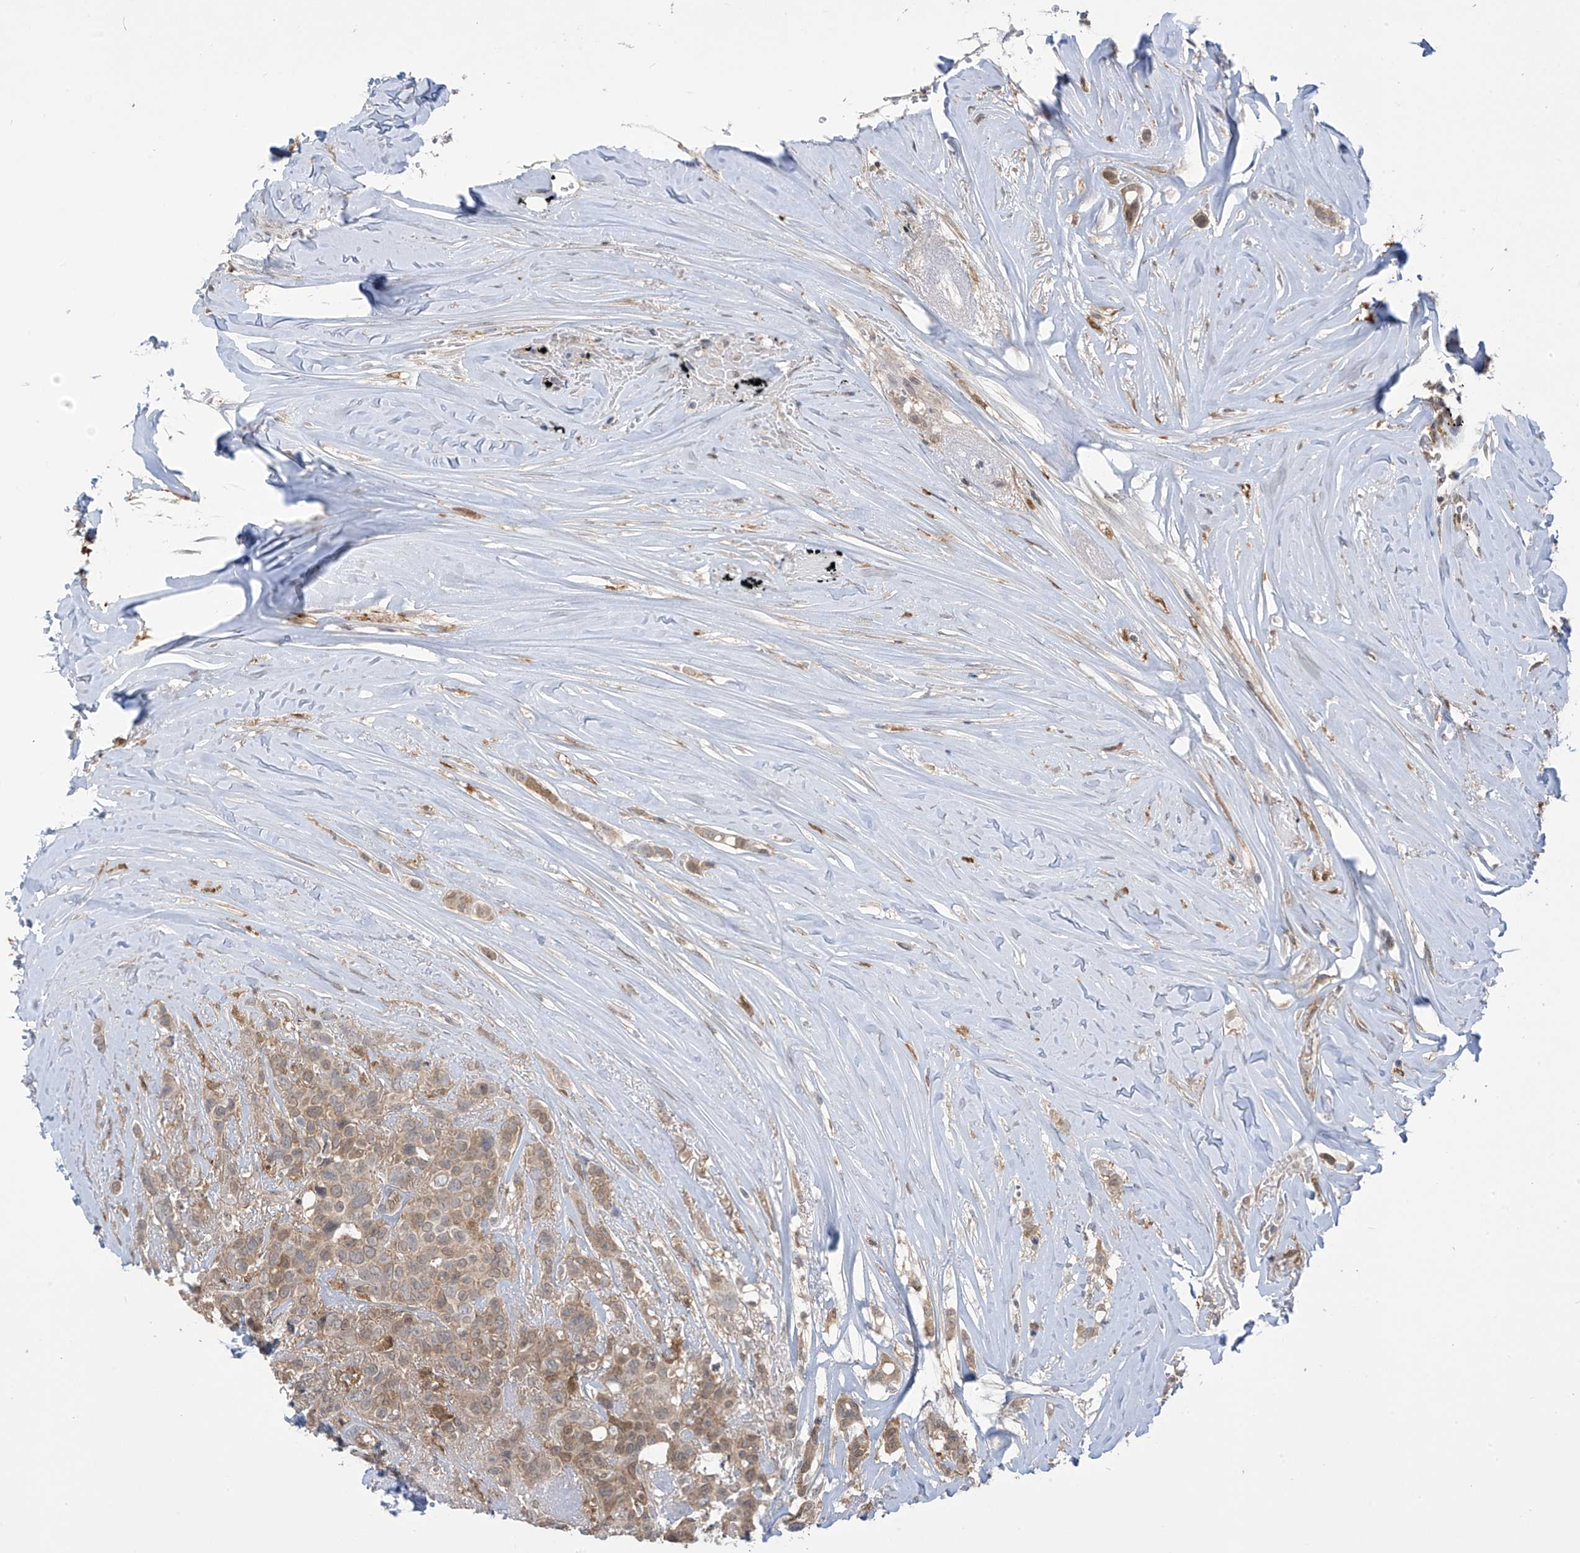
{"staining": {"intensity": "moderate", "quantity": ">75%", "location": "cytoplasmic/membranous,nuclear"}, "tissue": "breast cancer", "cell_type": "Tumor cells", "image_type": "cancer", "snomed": [{"axis": "morphology", "description": "Lobular carcinoma"}, {"axis": "topography", "description": "Breast"}], "caption": "Immunohistochemistry histopathology image of neoplastic tissue: human lobular carcinoma (breast) stained using IHC displays medium levels of moderate protein expression localized specifically in the cytoplasmic/membranous and nuclear of tumor cells, appearing as a cytoplasmic/membranous and nuclear brown color.", "gene": "IDH1", "patient": {"sex": "female", "age": 51}}